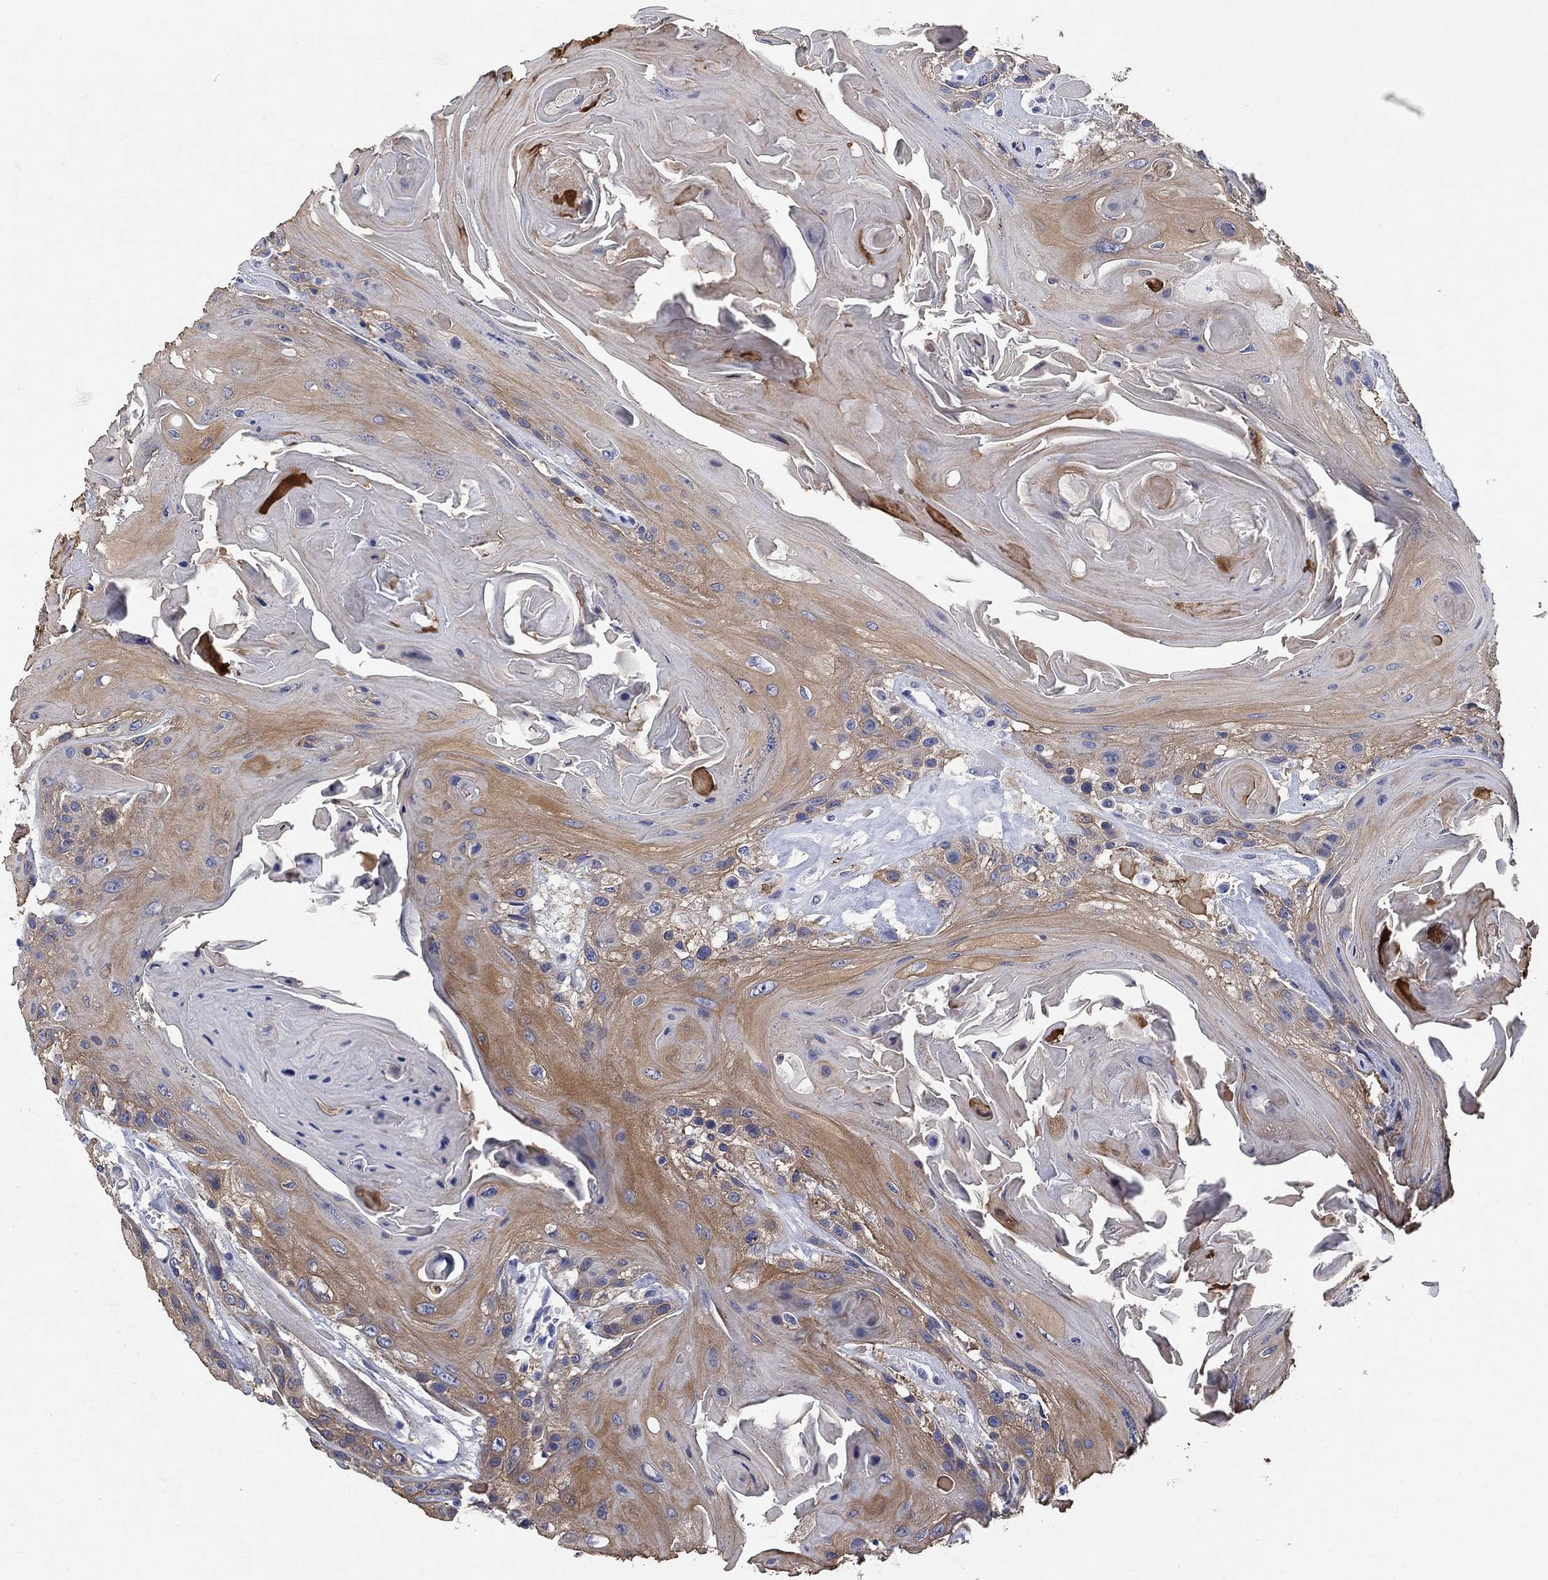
{"staining": {"intensity": "moderate", "quantity": ">75%", "location": "cytoplasmic/membranous"}, "tissue": "head and neck cancer", "cell_type": "Tumor cells", "image_type": "cancer", "snomed": [{"axis": "morphology", "description": "Squamous cell carcinoma, NOS"}, {"axis": "topography", "description": "Head-Neck"}], "caption": "Head and neck squamous cell carcinoma was stained to show a protein in brown. There is medium levels of moderate cytoplasmic/membranous positivity in about >75% of tumor cells.", "gene": "CLUL1", "patient": {"sex": "female", "age": 59}}